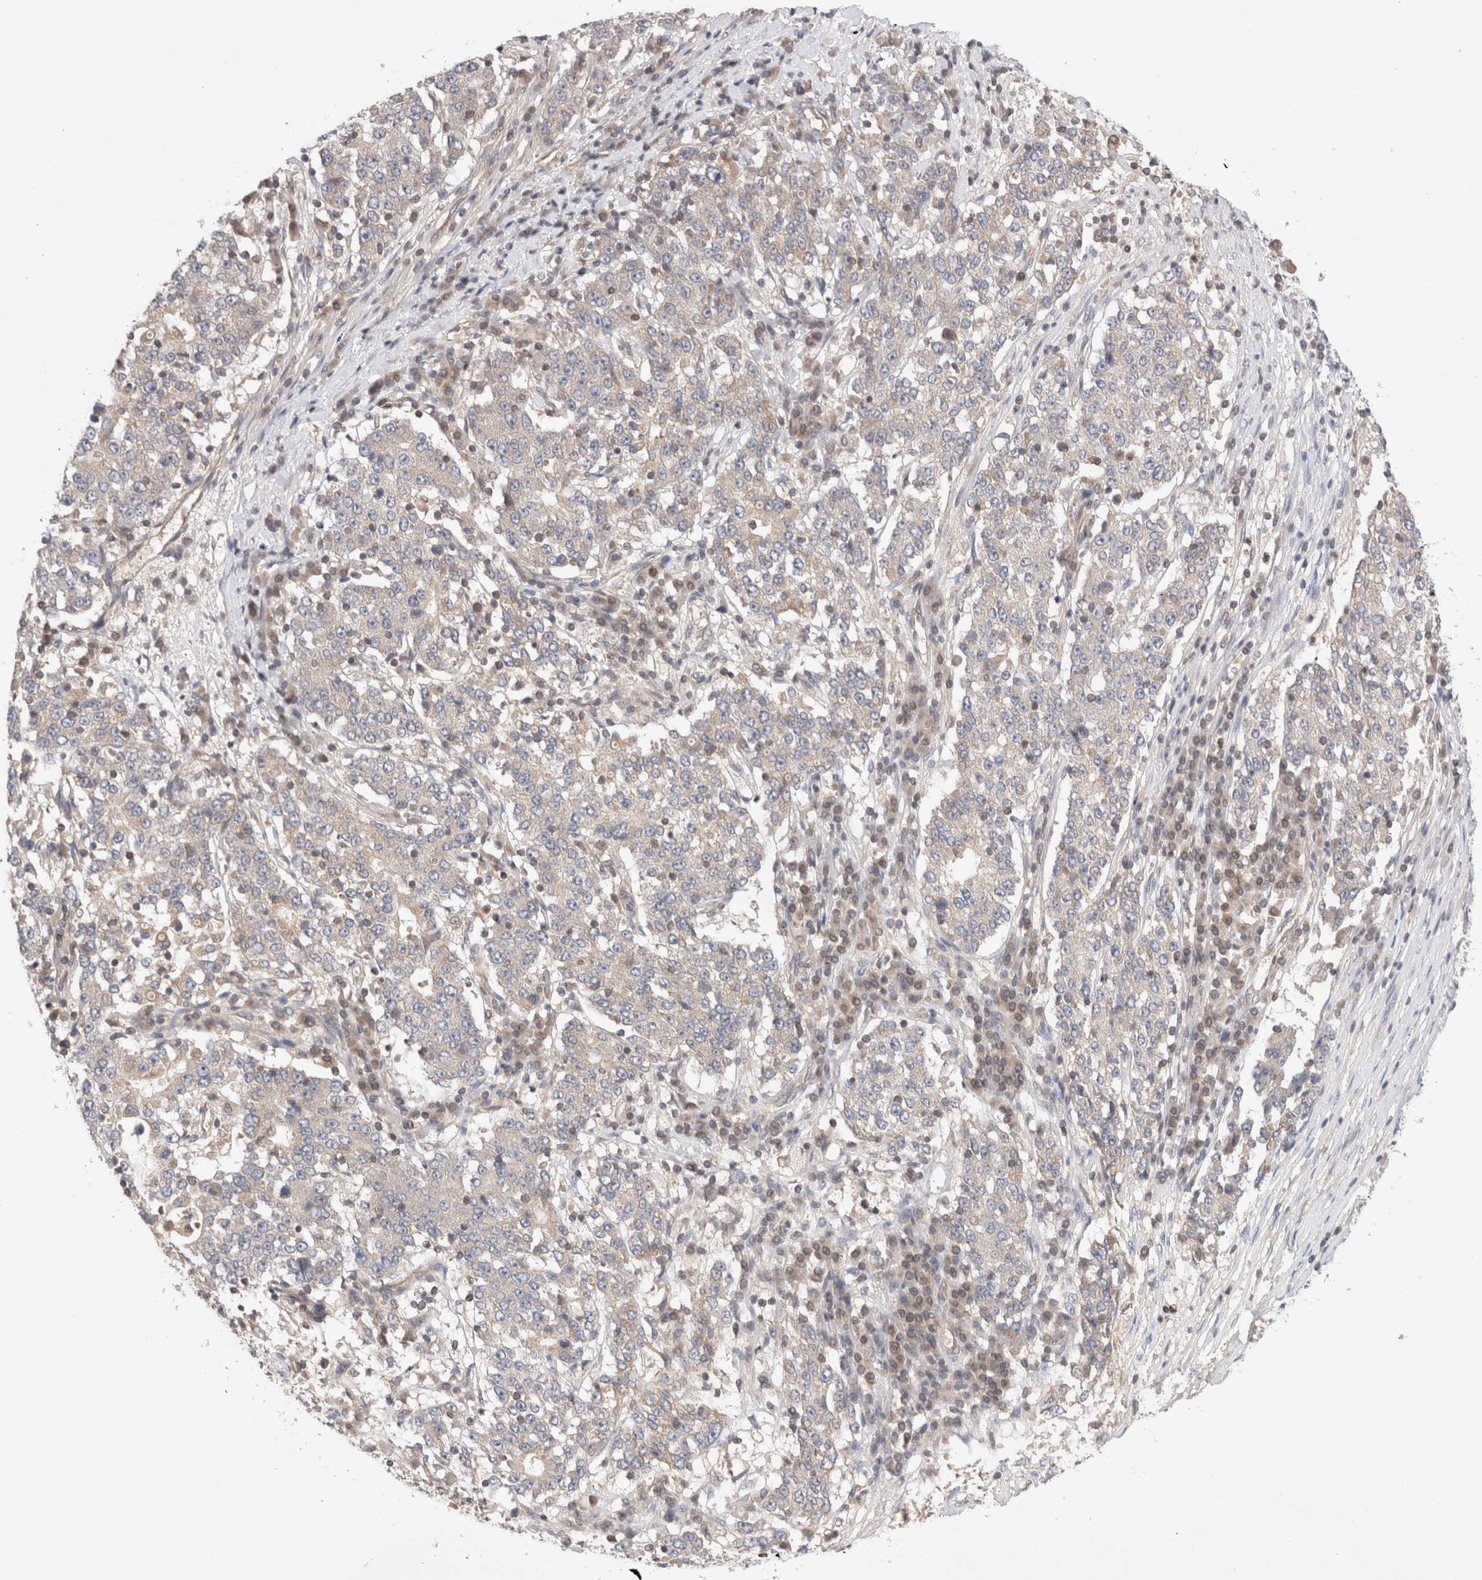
{"staining": {"intensity": "negative", "quantity": "none", "location": "none"}, "tissue": "stomach cancer", "cell_type": "Tumor cells", "image_type": "cancer", "snomed": [{"axis": "morphology", "description": "Adenocarcinoma, NOS"}, {"axis": "topography", "description": "Stomach"}], "caption": "Immunohistochemical staining of human stomach cancer shows no significant staining in tumor cells. (DAB (3,3'-diaminobenzidine) immunohistochemistry with hematoxylin counter stain).", "gene": "SIKE1", "patient": {"sex": "male", "age": 59}}